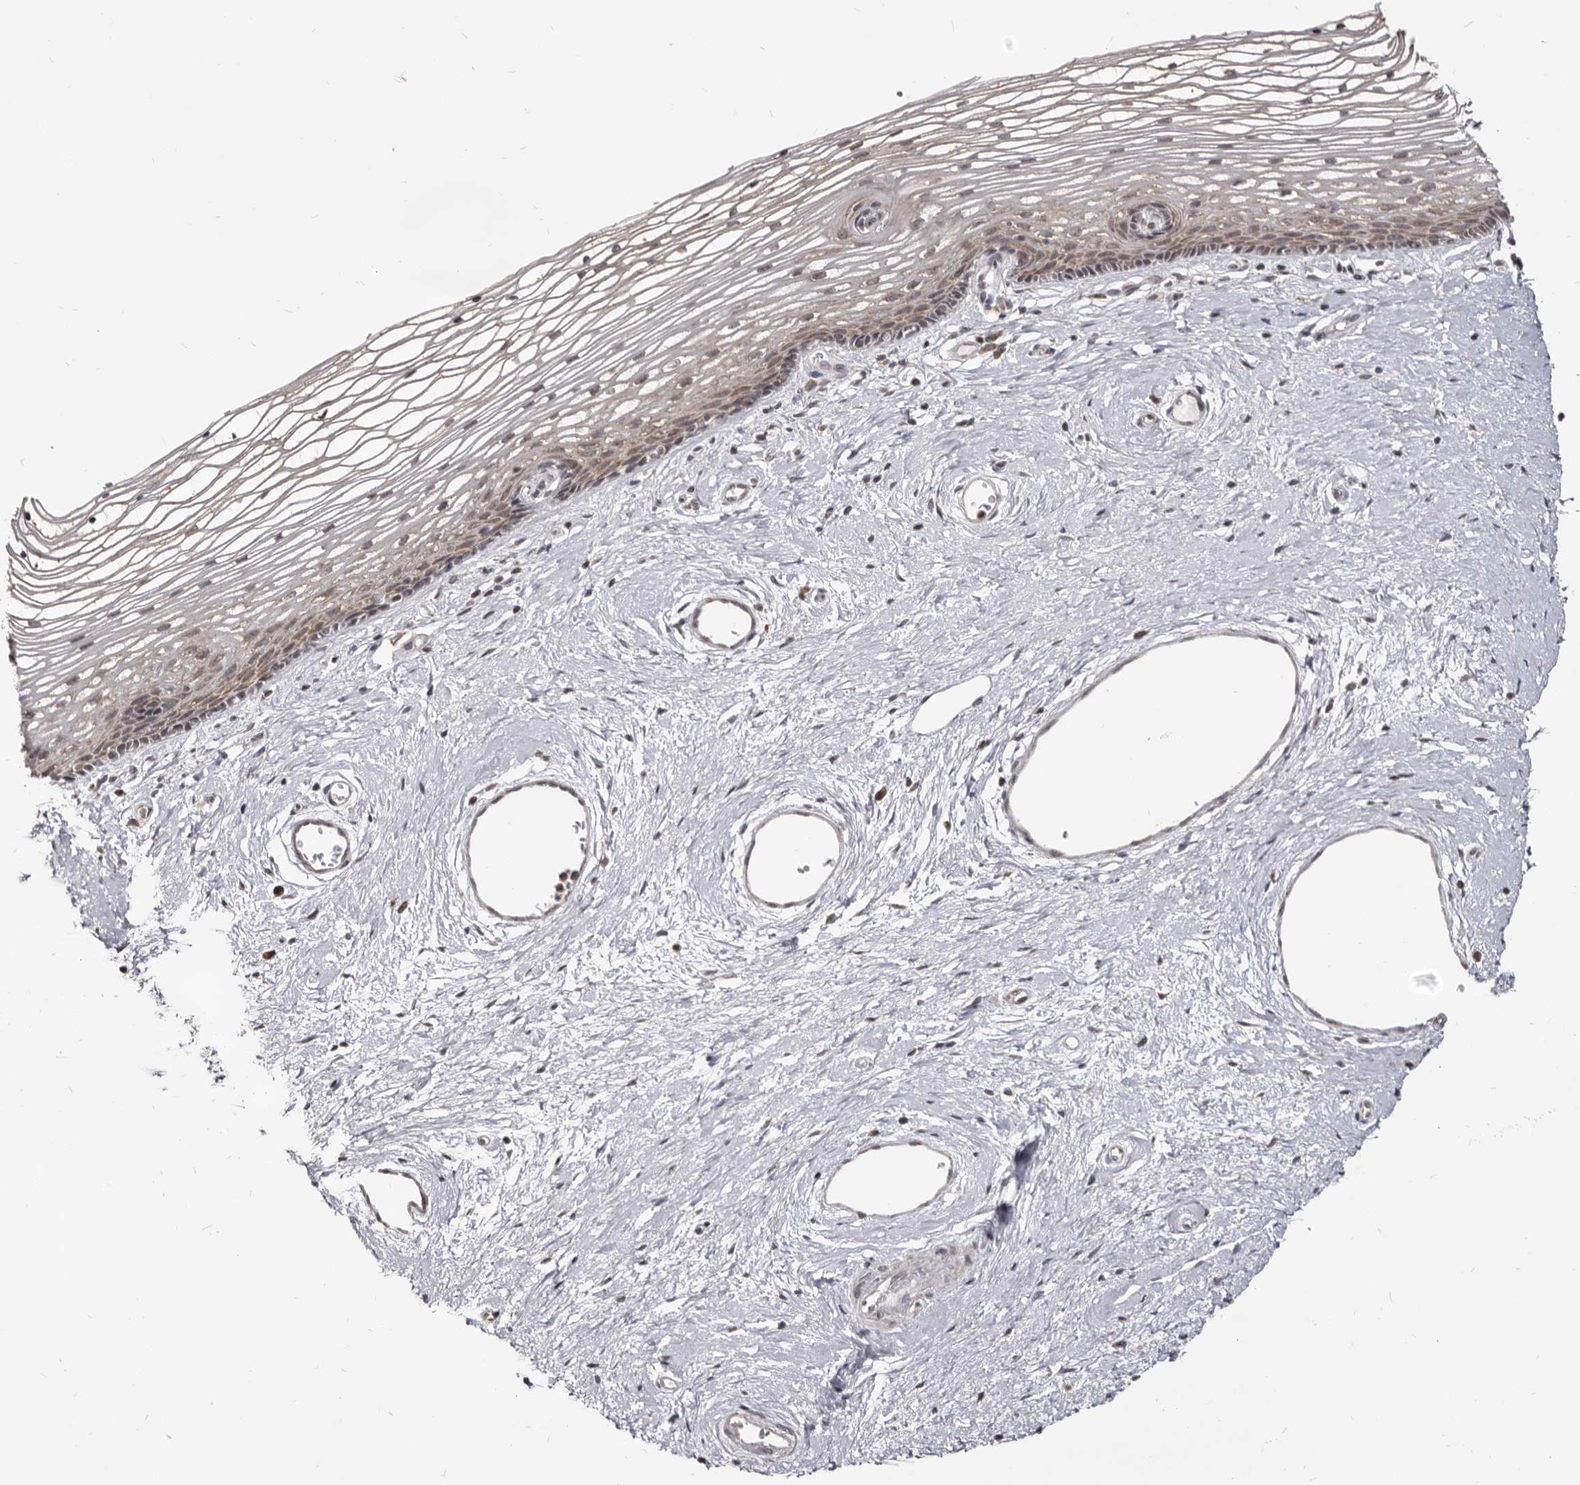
{"staining": {"intensity": "weak", "quantity": "<25%", "location": "cytoplasmic/membranous"}, "tissue": "vagina", "cell_type": "Squamous epithelial cells", "image_type": "normal", "snomed": [{"axis": "morphology", "description": "Normal tissue, NOS"}, {"axis": "topography", "description": "Vagina"}], "caption": "DAB immunohistochemical staining of unremarkable human vagina reveals no significant positivity in squamous epithelial cells.", "gene": "THUMPD1", "patient": {"sex": "female", "age": 46}}